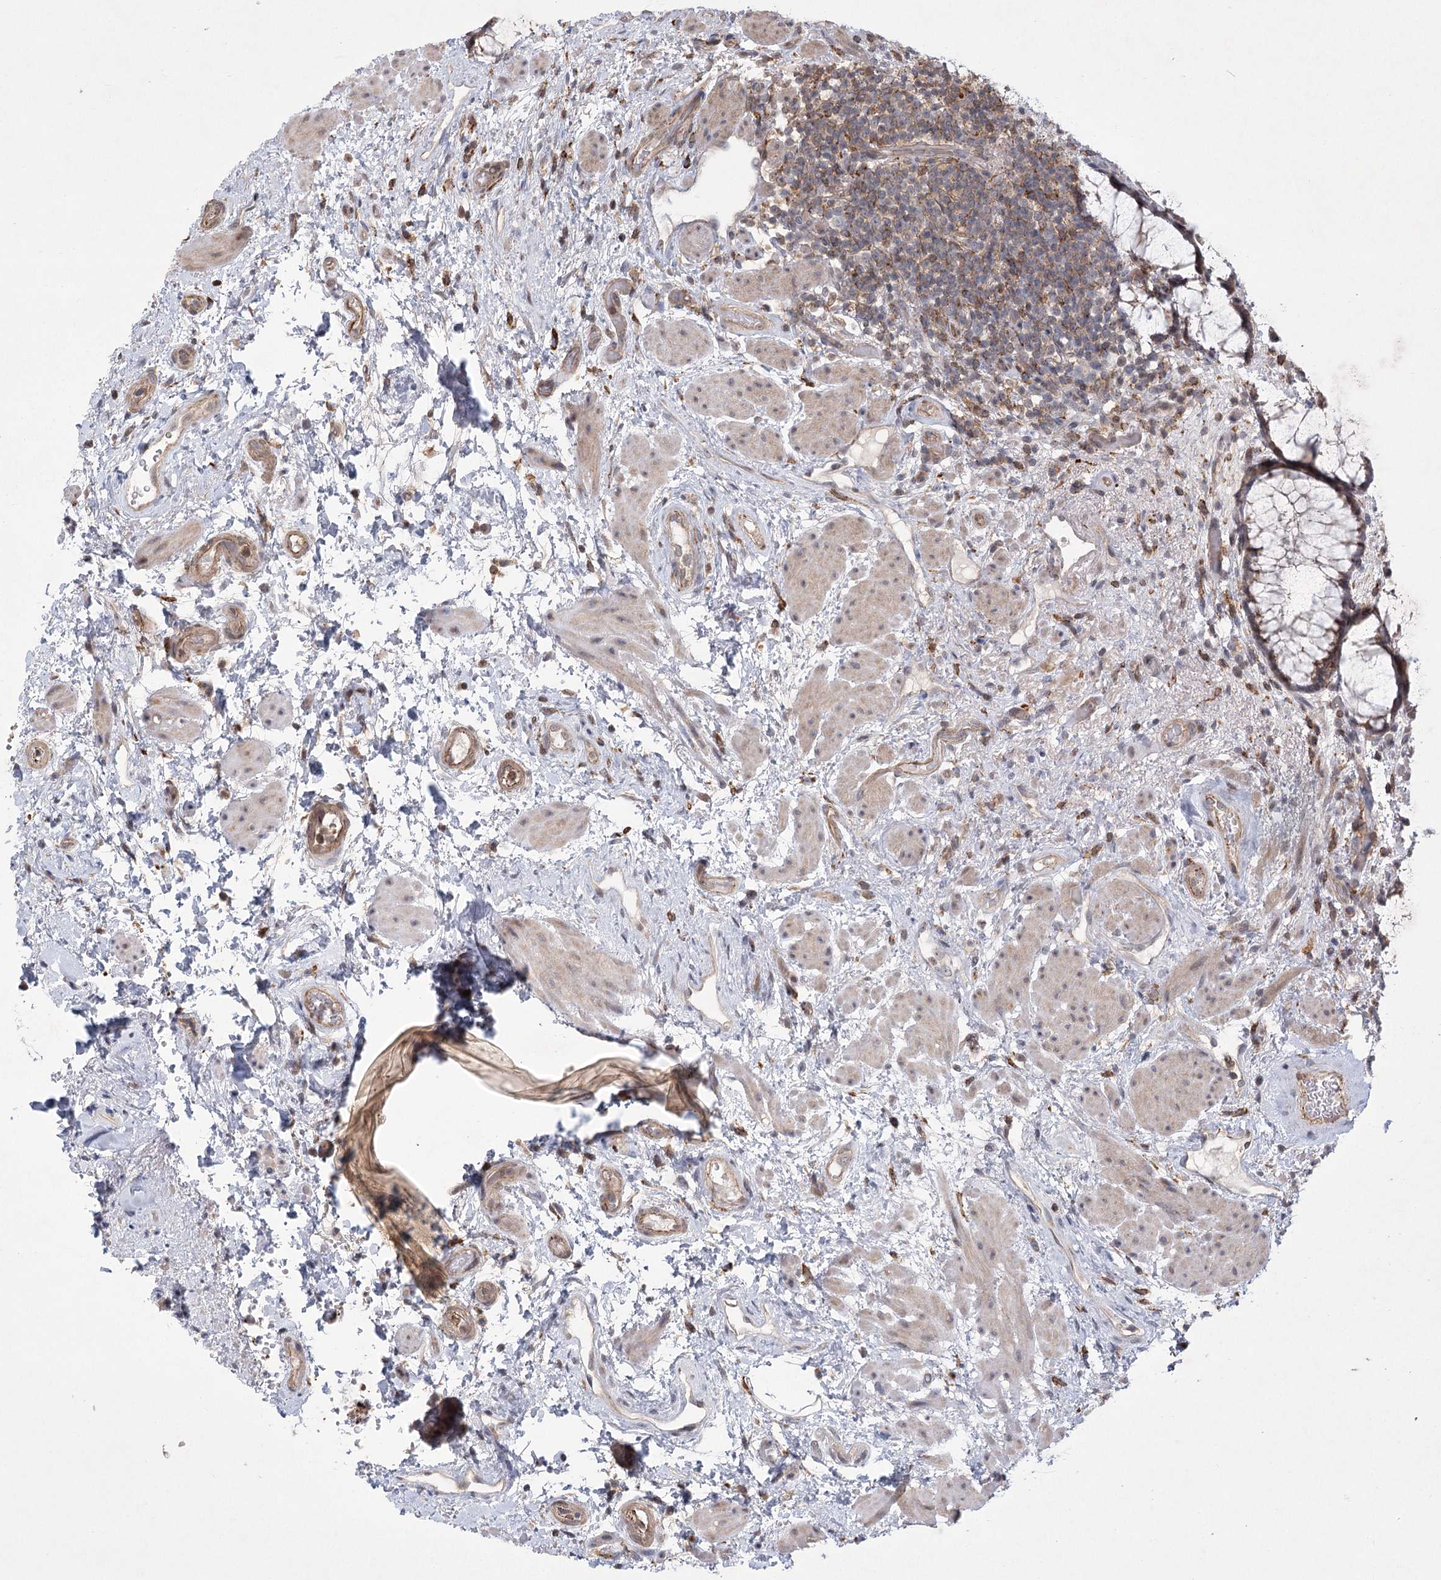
{"staining": {"intensity": "moderate", "quantity": ">75%", "location": "cytoplasmic/membranous"}, "tissue": "rectum", "cell_type": "Glandular cells", "image_type": "normal", "snomed": [{"axis": "morphology", "description": "Normal tissue, NOS"}, {"axis": "topography", "description": "Rectum"}], "caption": "Immunohistochemistry (IHC) staining of normal rectum, which reveals medium levels of moderate cytoplasmic/membranous positivity in about >75% of glandular cells indicating moderate cytoplasmic/membranous protein staining. The staining was performed using DAB (brown) for protein detection and nuclei were counterstained in hematoxylin (blue).", "gene": "MEPE", "patient": {"sex": "male", "age": 51}}